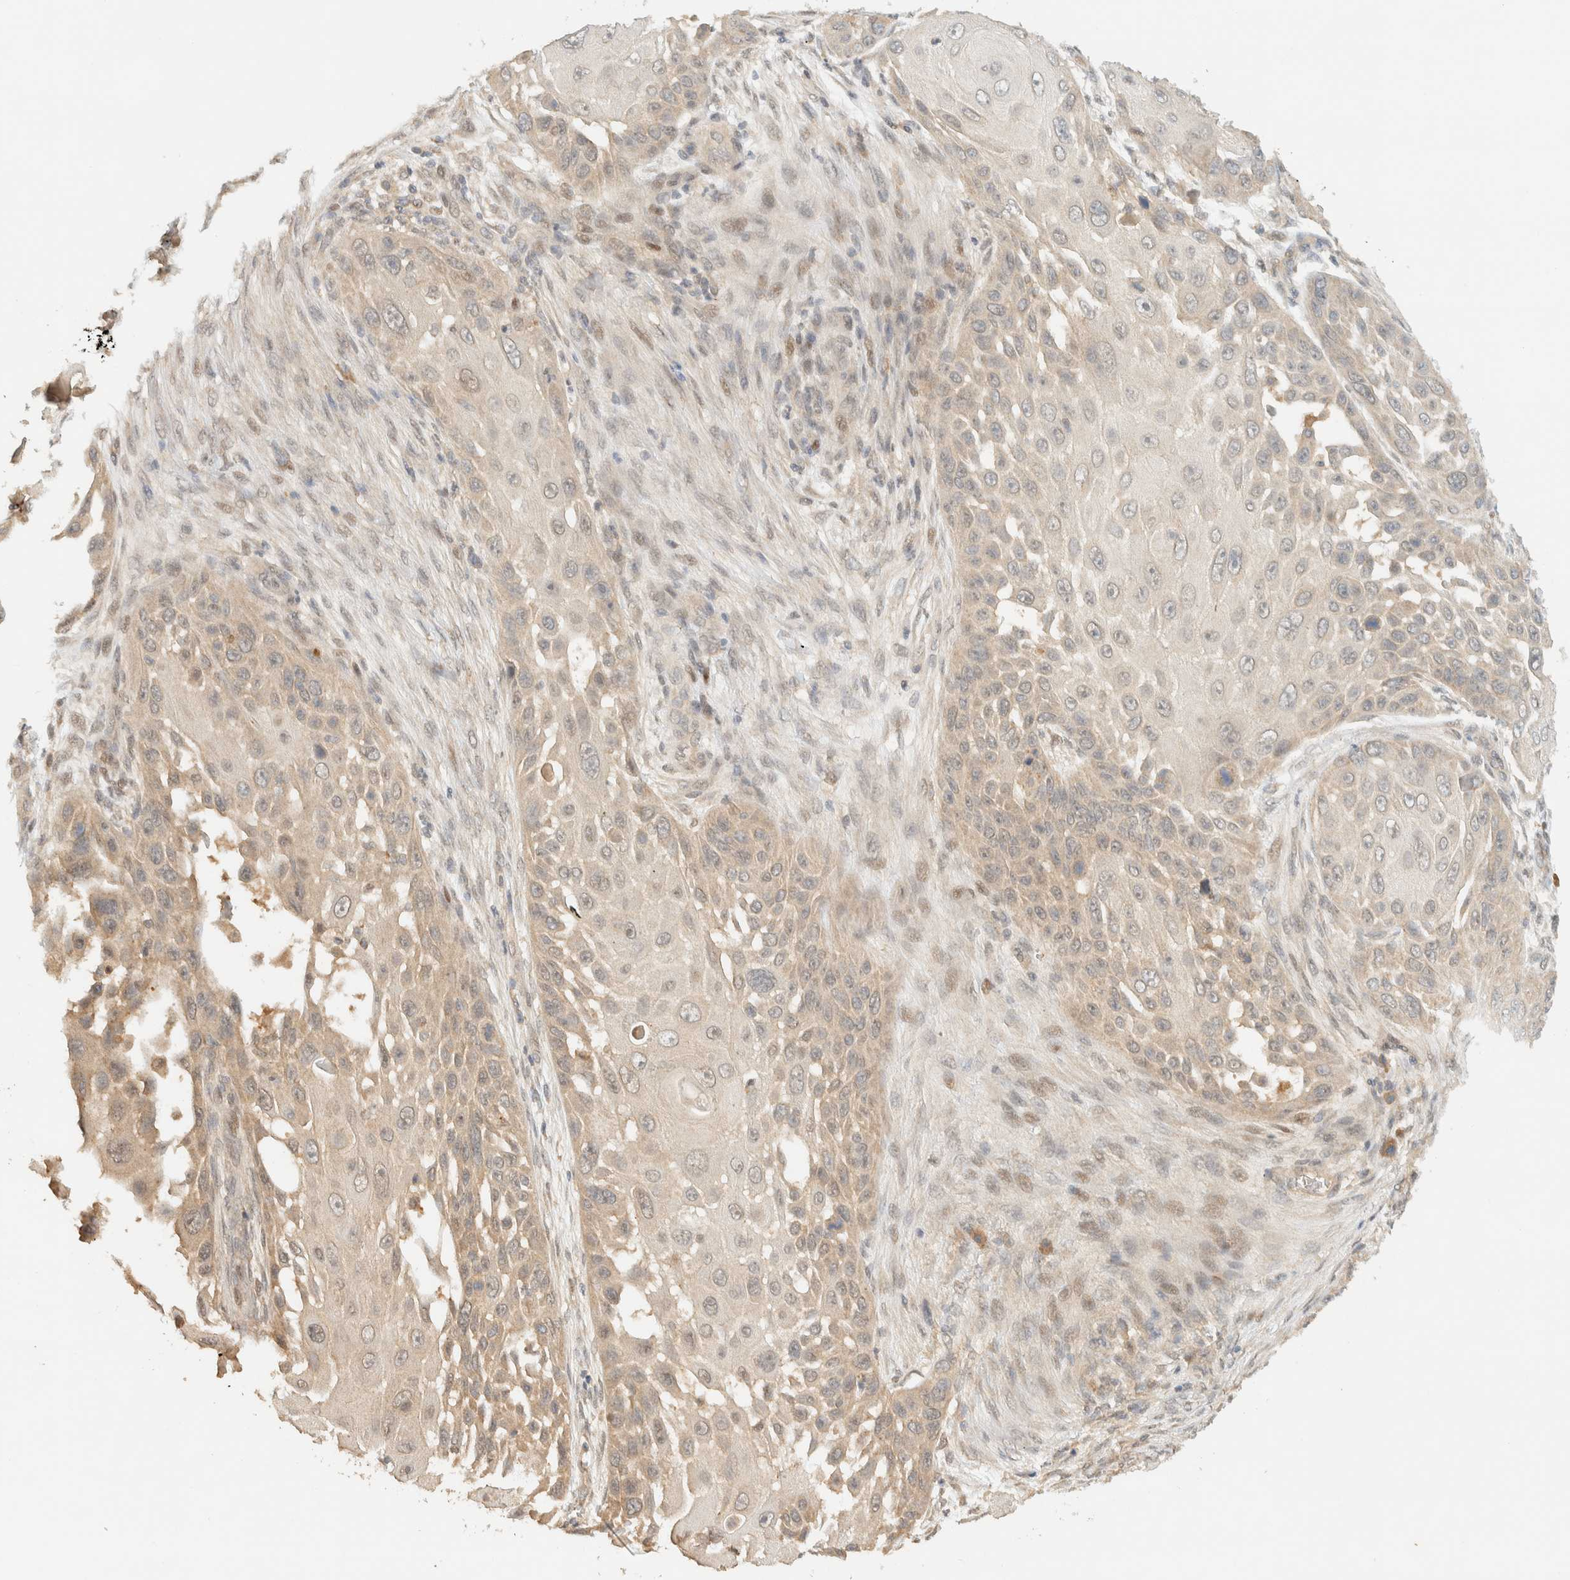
{"staining": {"intensity": "weak", "quantity": "25%-75%", "location": "cytoplasmic/membranous"}, "tissue": "skin cancer", "cell_type": "Tumor cells", "image_type": "cancer", "snomed": [{"axis": "morphology", "description": "Squamous cell carcinoma, NOS"}, {"axis": "topography", "description": "Skin"}], "caption": "Human skin squamous cell carcinoma stained with a brown dye displays weak cytoplasmic/membranous positive positivity in approximately 25%-75% of tumor cells.", "gene": "ZBTB34", "patient": {"sex": "female", "age": 44}}